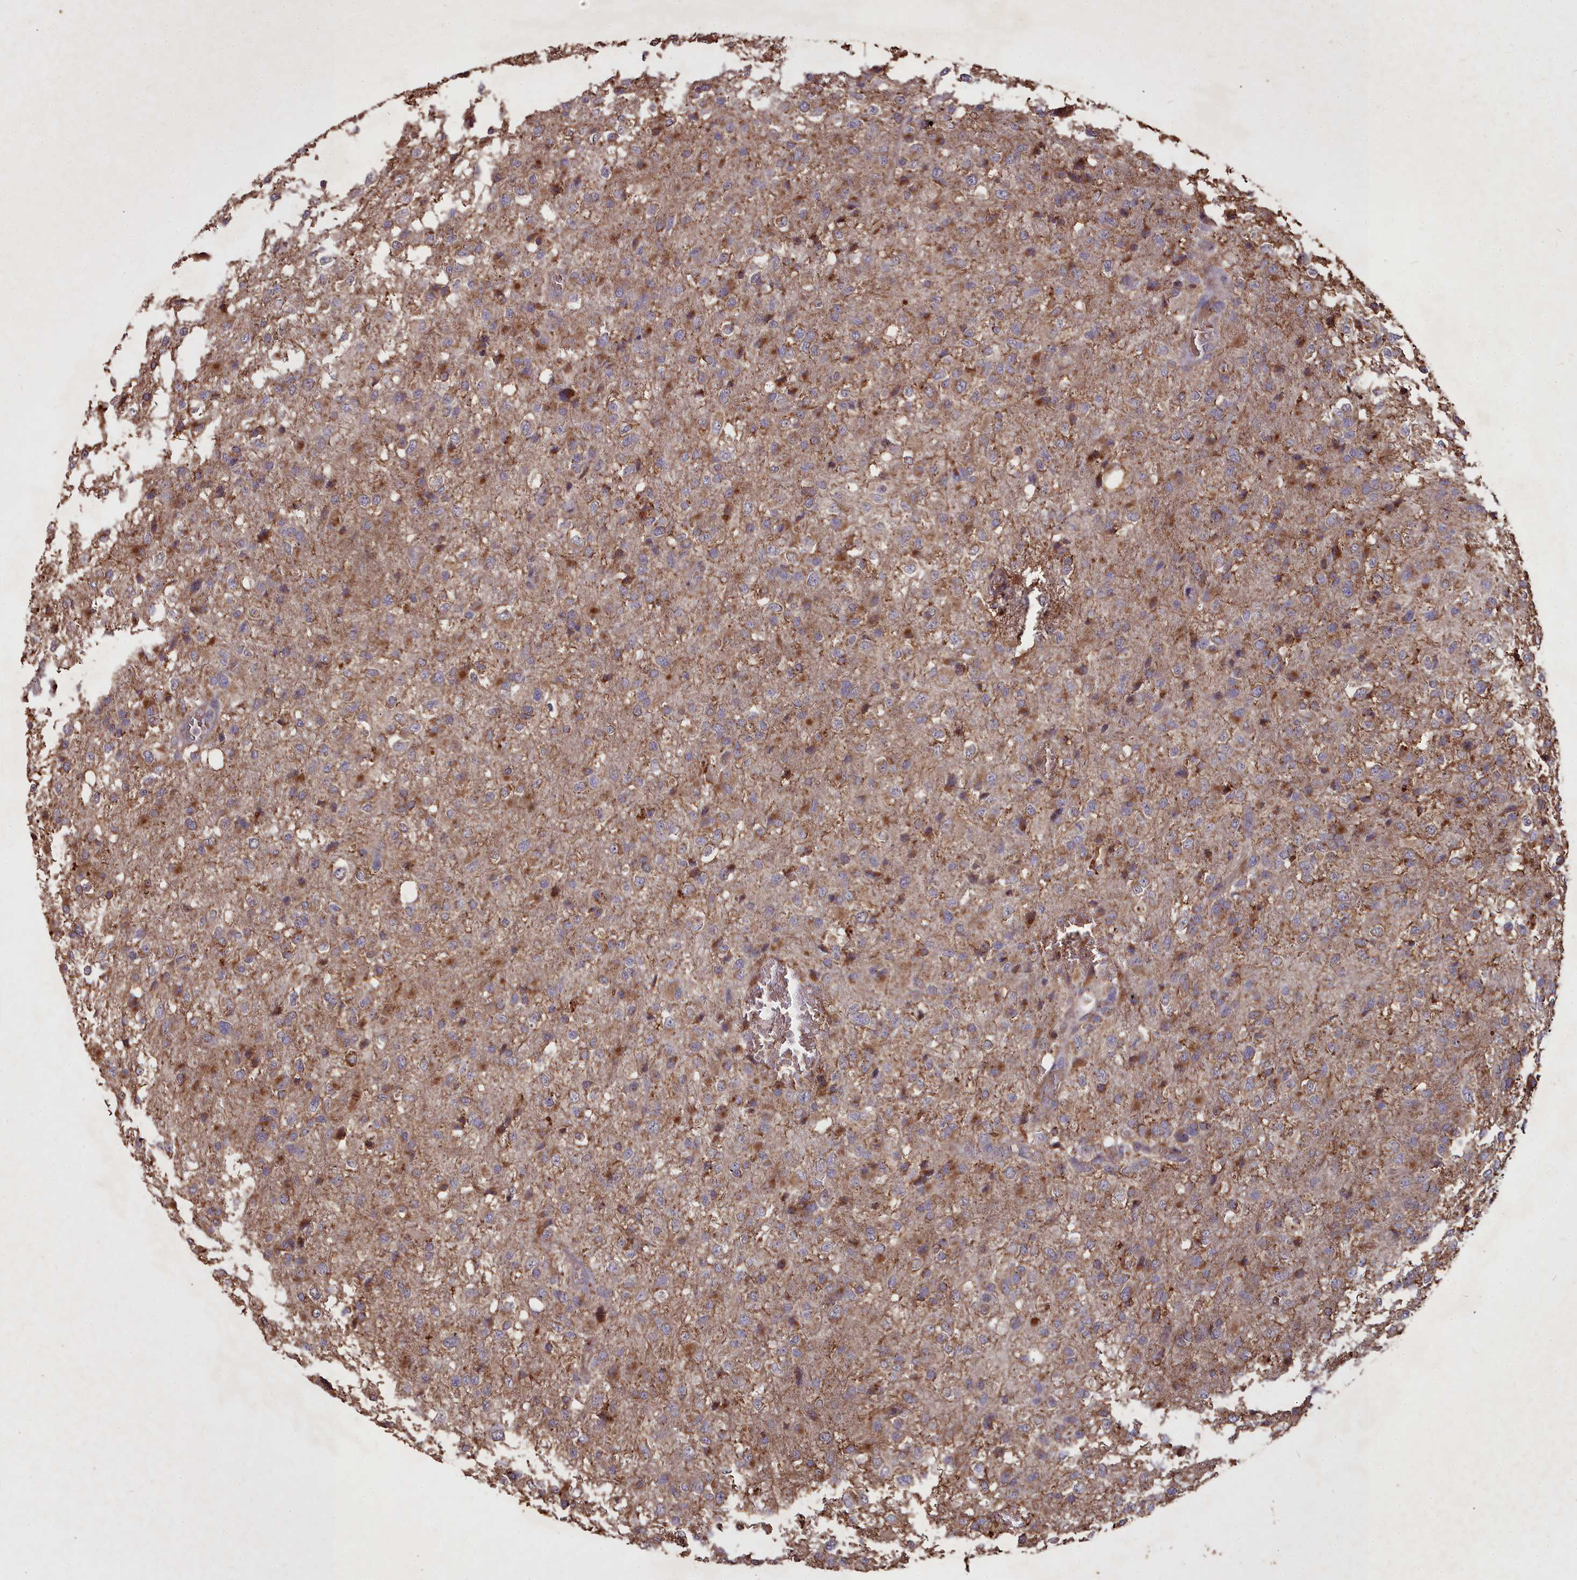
{"staining": {"intensity": "moderate", "quantity": "25%-75%", "location": "cytoplasmic/membranous"}, "tissue": "glioma", "cell_type": "Tumor cells", "image_type": "cancer", "snomed": [{"axis": "morphology", "description": "Glioma, malignant, High grade"}, {"axis": "topography", "description": "Brain"}], "caption": "IHC photomicrograph of neoplastic tissue: human glioma stained using immunohistochemistry exhibits medium levels of moderate protein expression localized specifically in the cytoplasmic/membranous of tumor cells, appearing as a cytoplasmic/membranous brown color.", "gene": "COX11", "patient": {"sex": "female", "age": 74}}